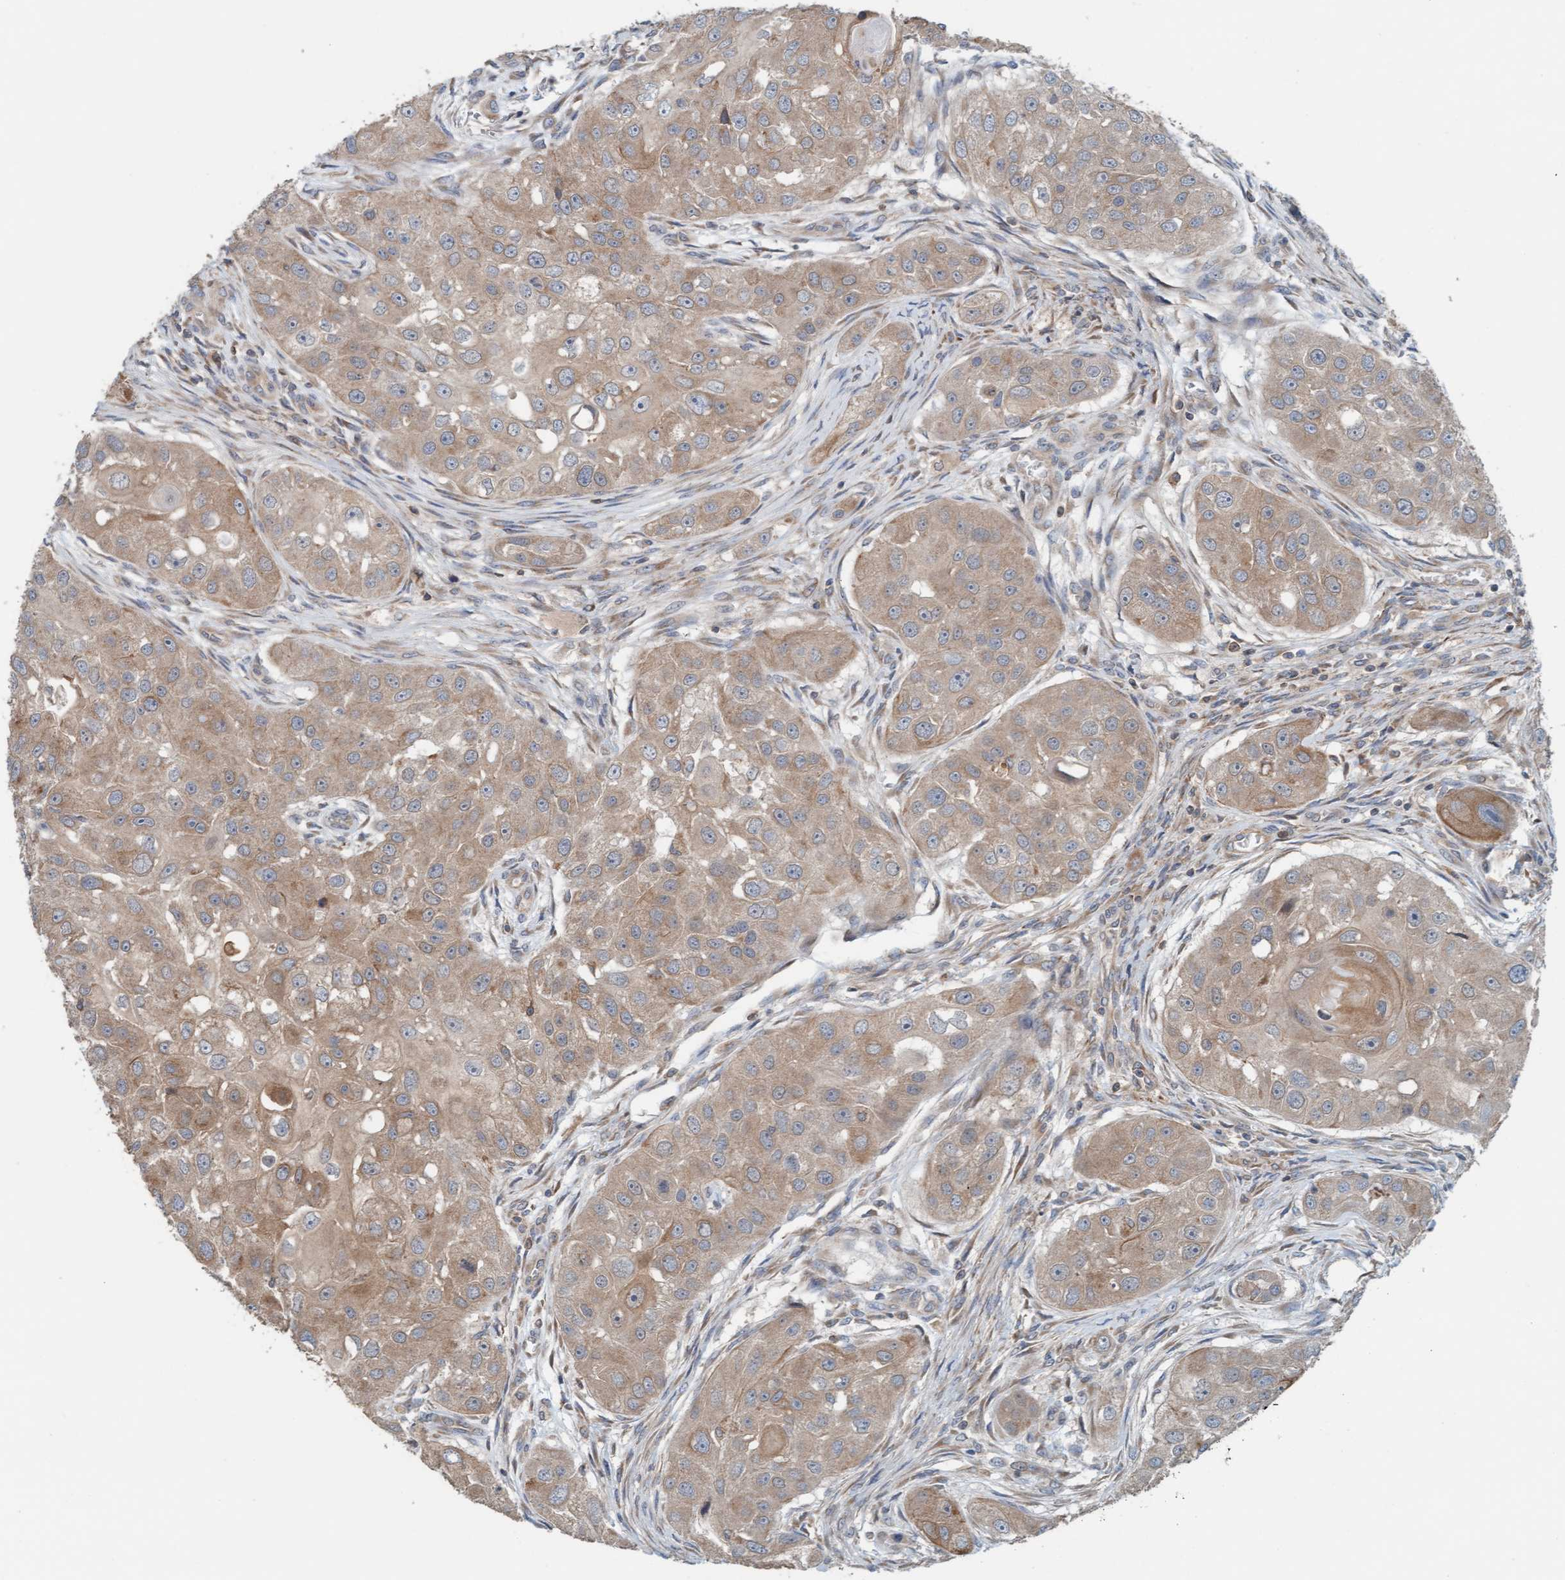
{"staining": {"intensity": "moderate", "quantity": ">75%", "location": "cytoplasmic/membranous"}, "tissue": "head and neck cancer", "cell_type": "Tumor cells", "image_type": "cancer", "snomed": [{"axis": "morphology", "description": "Normal tissue, NOS"}, {"axis": "morphology", "description": "Squamous cell carcinoma, NOS"}, {"axis": "topography", "description": "Skeletal muscle"}, {"axis": "topography", "description": "Head-Neck"}], "caption": "Squamous cell carcinoma (head and neck) stained for a protein shows moderate cytoplasmic/membranous positivity in tumor cells. The protein is shown in brown color, while the nuclei are stained blue.", "gene": "UBAP1", "patient": {"sex": "male", "age": 51}}